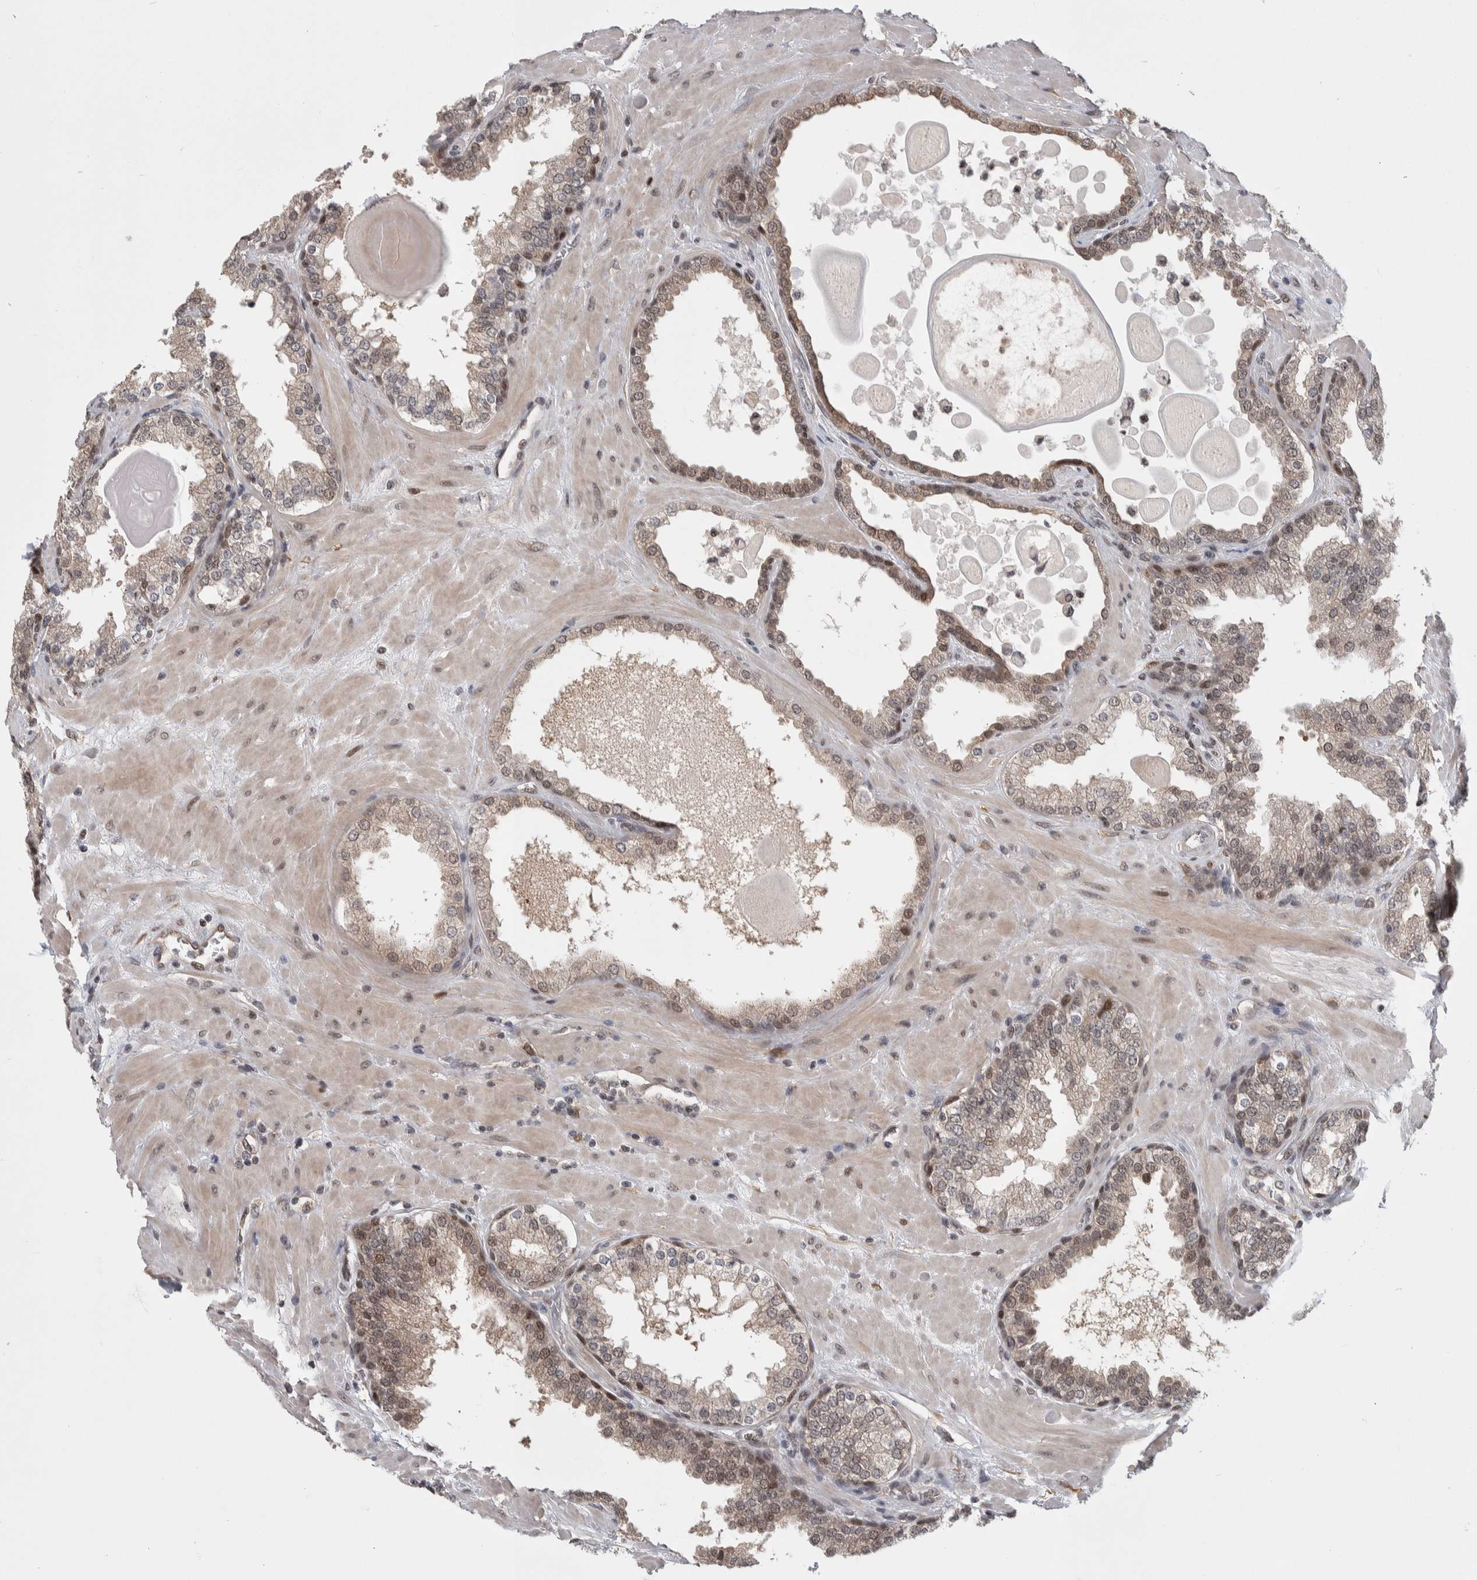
{"staining": {"intensity": "moderate", "quantity": "<25%", "location": "cytoplasmic/membranous,nuclear"}, "tissue": "prostate", "cell_type": "Glandular cells", "image_type": "normal", "snomed": [{"axis": "morphology", "description": "Normal tissue, NOS"}, {"axis": "topography", "description": "Prostate"}], "caption": "Protein staining reveals moderate cytoplasmic/membranous,nuclear staining in about <25% of glandular cells in unremarkable prostate. (brown staining indicates protein expression, while blue staining denotes nuclei).", "gene": "ZSCAN21", "patient": {"sex": "male", "age": 51}}